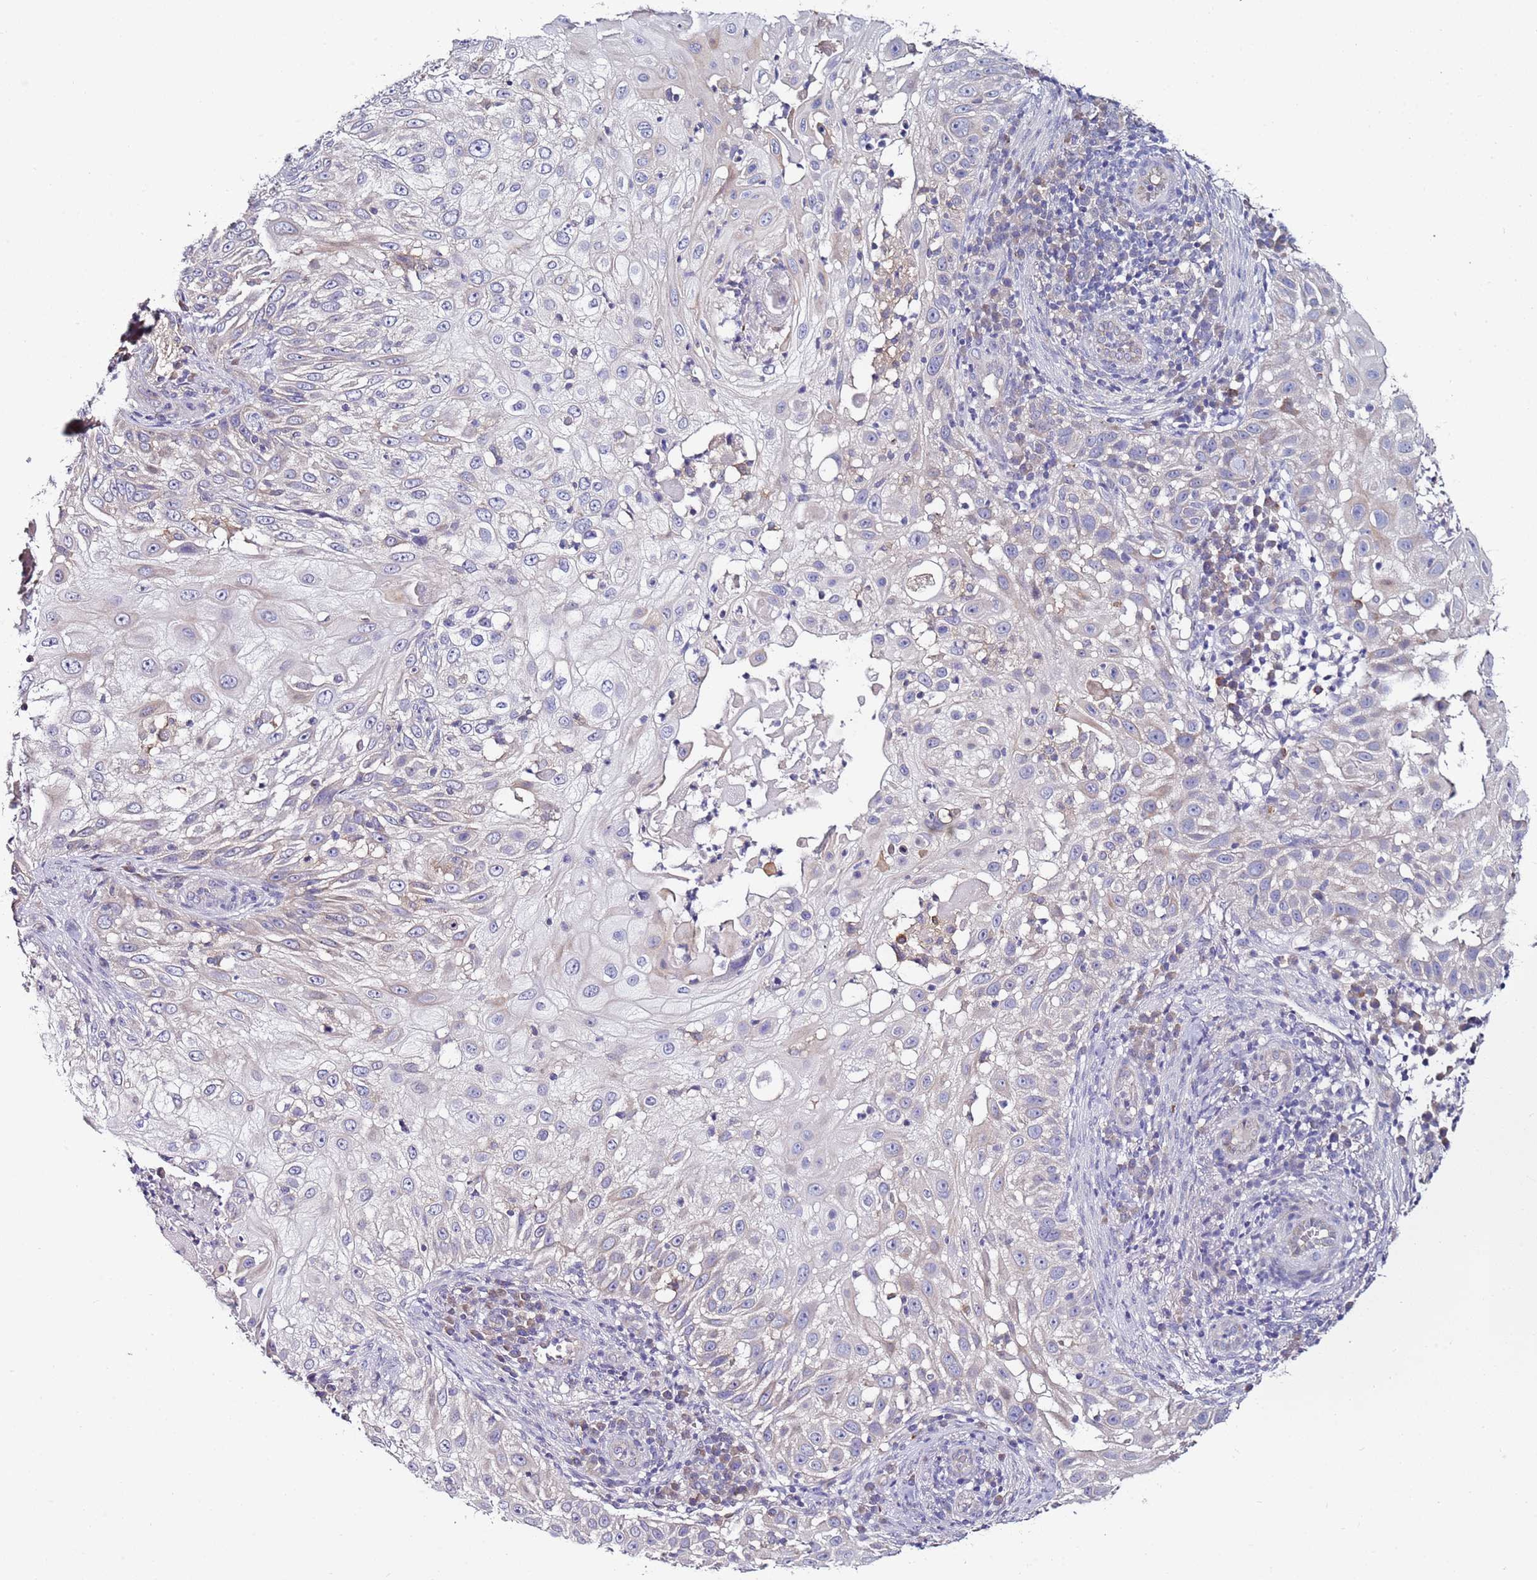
{"staining": {"intensity": "negative", "quantity": "none", "location": "none"}, "tissue": "skin cancer", "cell_type": "Tumor cells", "image_type": "cancer", "snomed": [{"axis": "morphology", "description": "Squamous cell carcinoma, NOS"}, {"axis": "topography", "description": "Skin"}], "caption": "Human skin squamous cell carcinoma stained for a protein using immunohistochemistry (IHC) displays no staining in tumor cells.", "gene": "SRRM5", "patient": {"sex": "female", "age": 44}}